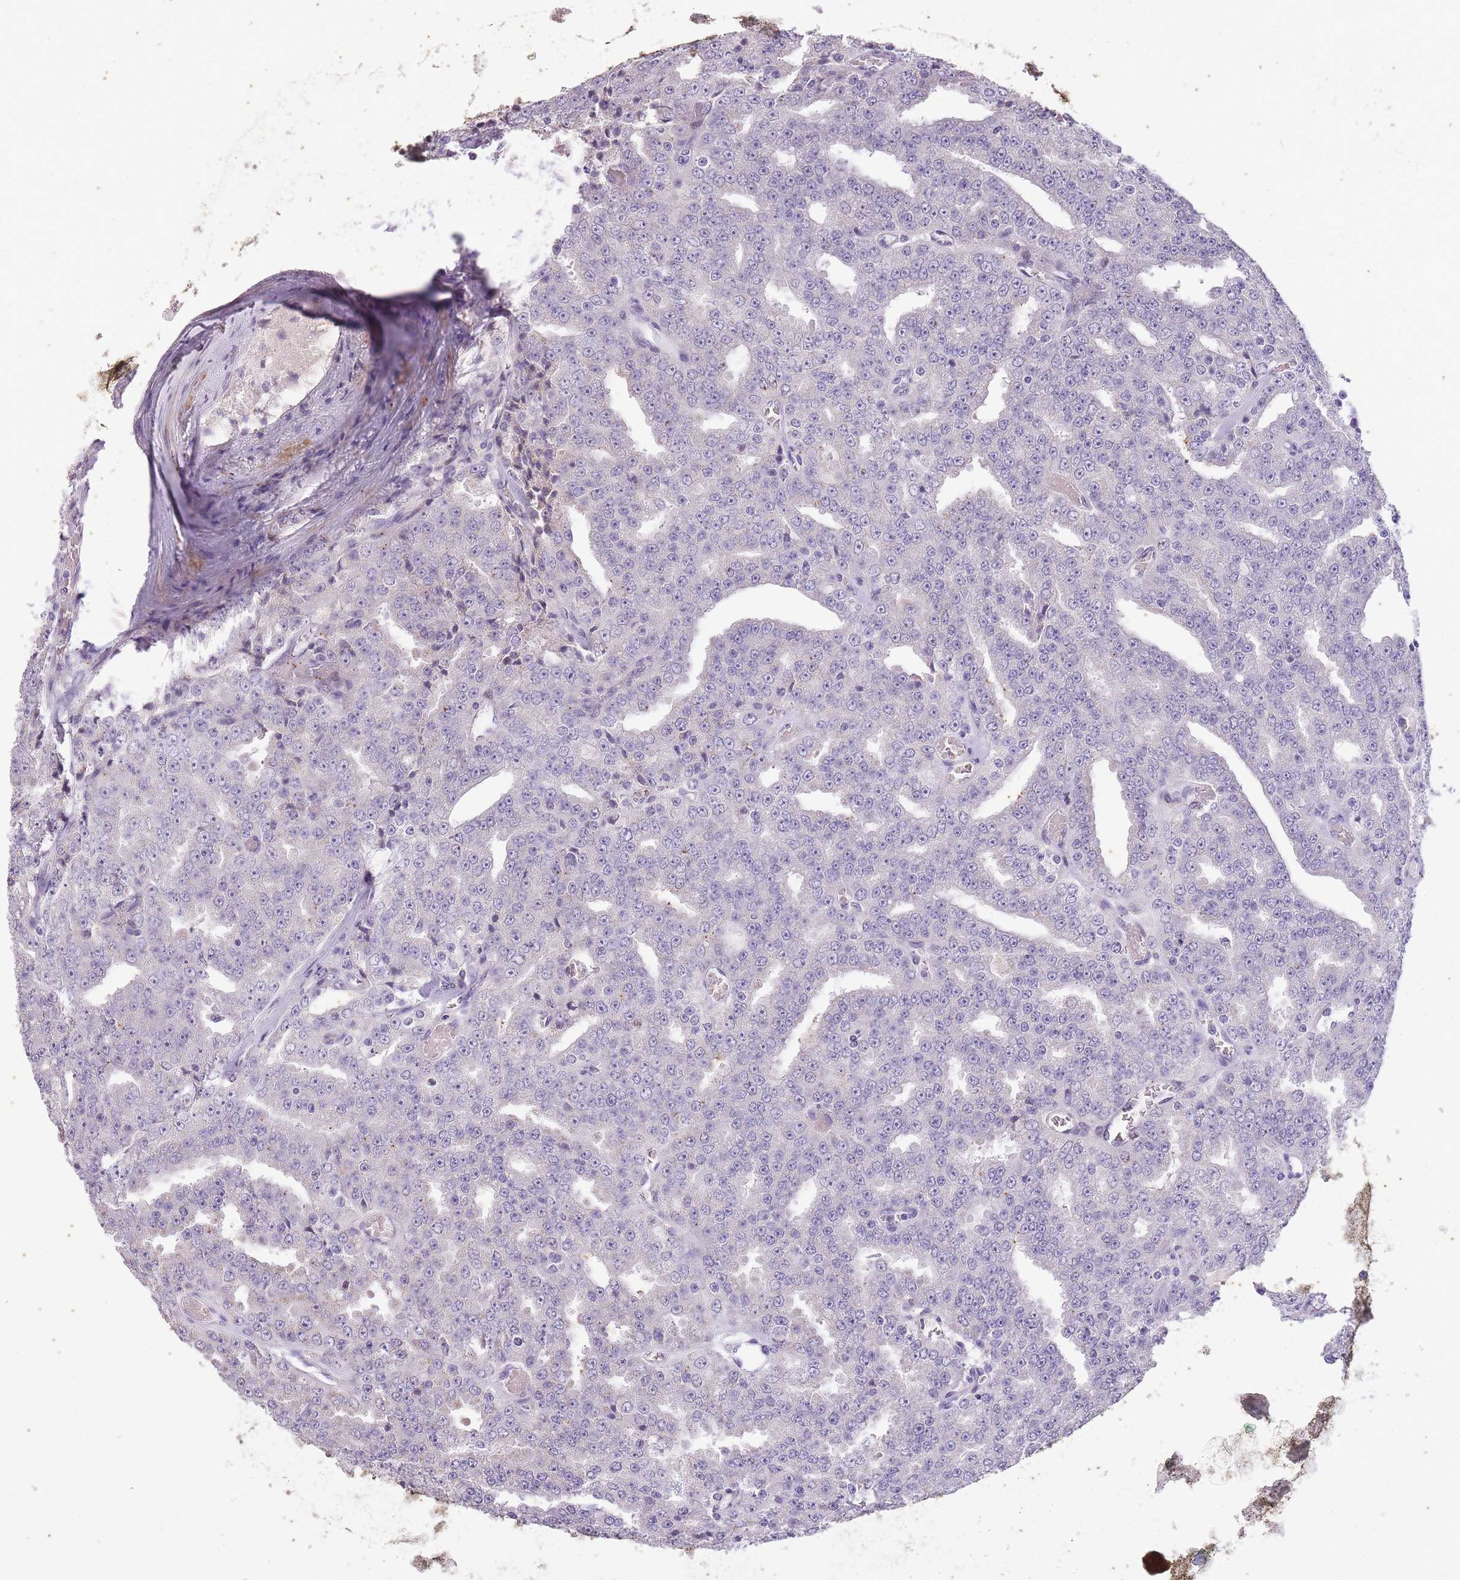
{"staining": {"intensity": "negative", "quantity": "none", "location": "none"}, "tissue": "prostate cancer", "cell_type": "Tumor cells", "image_type": "cancer", "snomed": [{"axis": "morphology", "description": "Adenocarcinoma, High grade"}, {"axis": "topography", "description": "Prostate"}], "caption": "Human prostate cancer (adenocarcinoma (high-grade)) stained for a protein using immunohistochemistry exhibits no staining in tumor cells.", "gene": "CNTNAP3", "patient": {"sex": "male", "age": 63}}